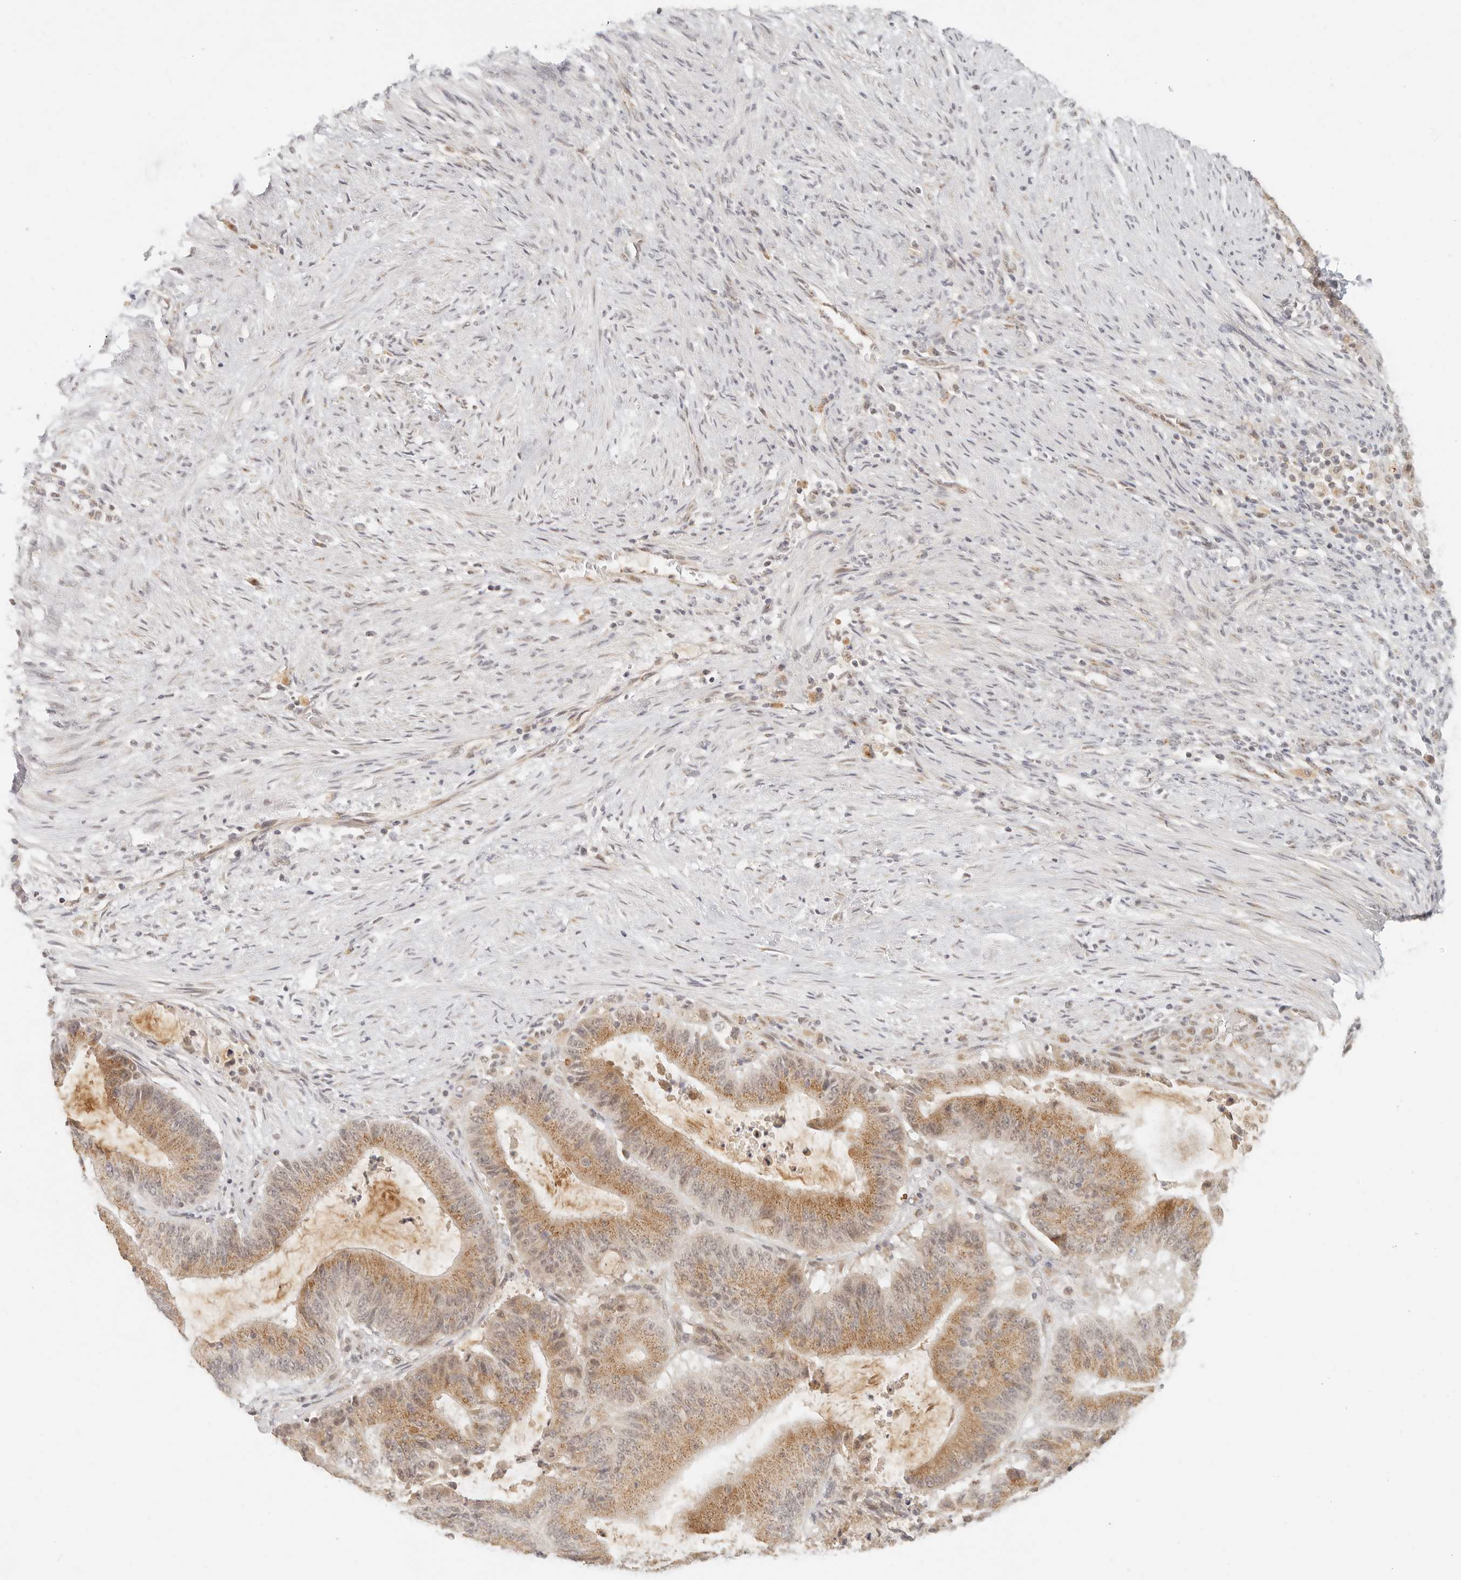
{"staining": {"intensity": "moderate", "quantity": ">75%", "location": "cytoplasmic/membranous"}, "tissue": "liver cancer", "cell_type": "Tumor cells", "image_type": "cancer", "snomed": [{"axis": "morphology", "description": "Normal tissue, NOS"}, {"axis": "morphology", "description": "Cholangiocarcinoma"}, {"axis": "topography", "description": "Liver"}, {"axis": "topography", "description": "Peripheral nerve tissue"}], "caption": "Immunohistochemistry micrograph of liver cancer (cholangiocarcinoma) stained for a protein (brown), which demonstrates medium levels of moderate cytoplasmic/membranous staining in approximately >75% of tumor cells.", "gene": "INTS11", "patient": {"sex": "female", "age": 73}}